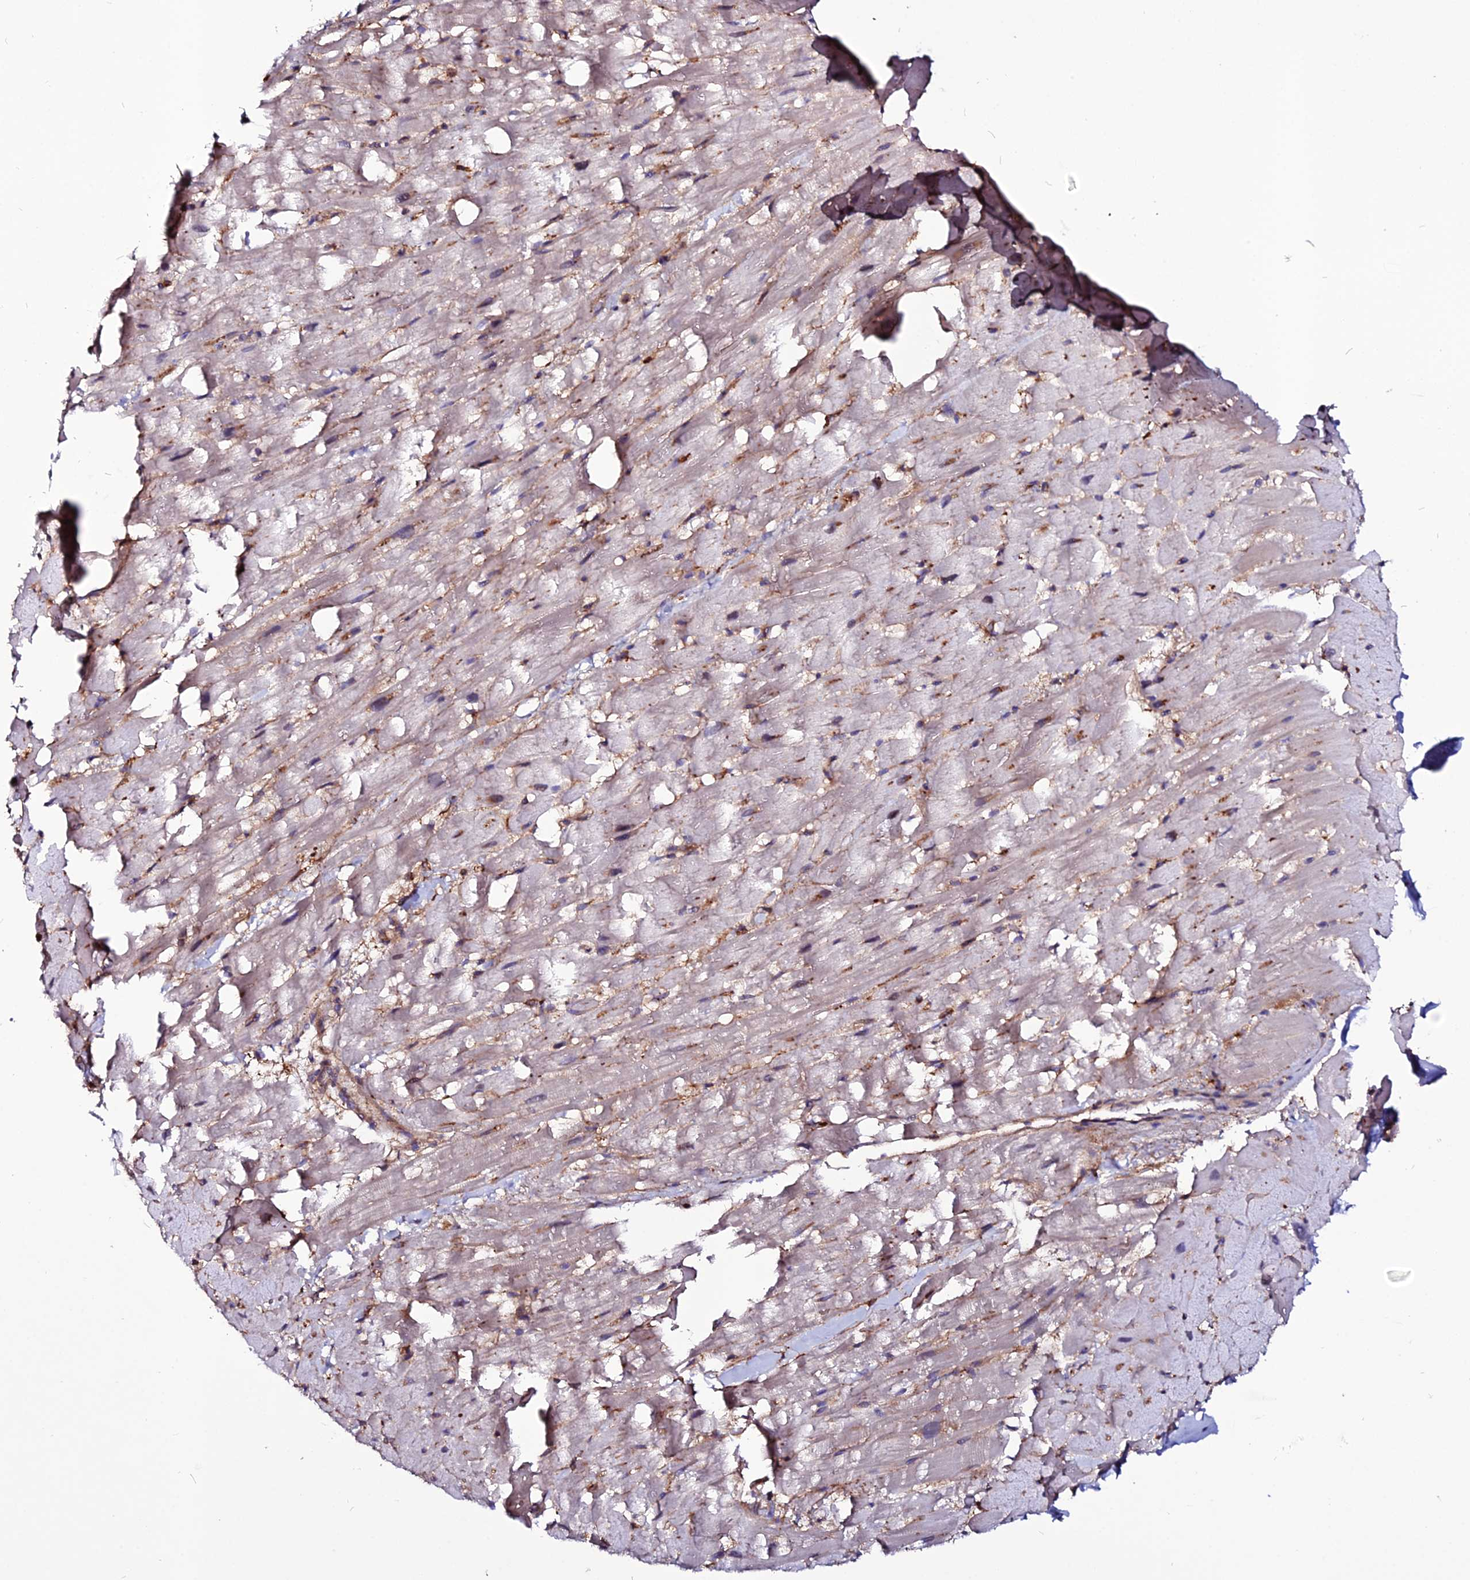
{"staining": {"intensity": "moderate", "quantity": "25%-75%", "location": "cytoplasmic/membranous"}, "tissue": "heart muscle", "cell_type": "Cardiomyocytes", "image_type": "normal", "snomed": [{"axis": "morphology", "description": "Normal tissue, NOS"}, {"axis": "topography", "description": "Heart"}], "caption": "Immunohistochemical staining of normal heart muscle displays 25%-75% levels of moderate cytoplasmic/membranous protein positivity in about 25%-75% of cardiomyocytes.", "gene": "USP17L10", "patient": {"sex": "male", "age": 37}}